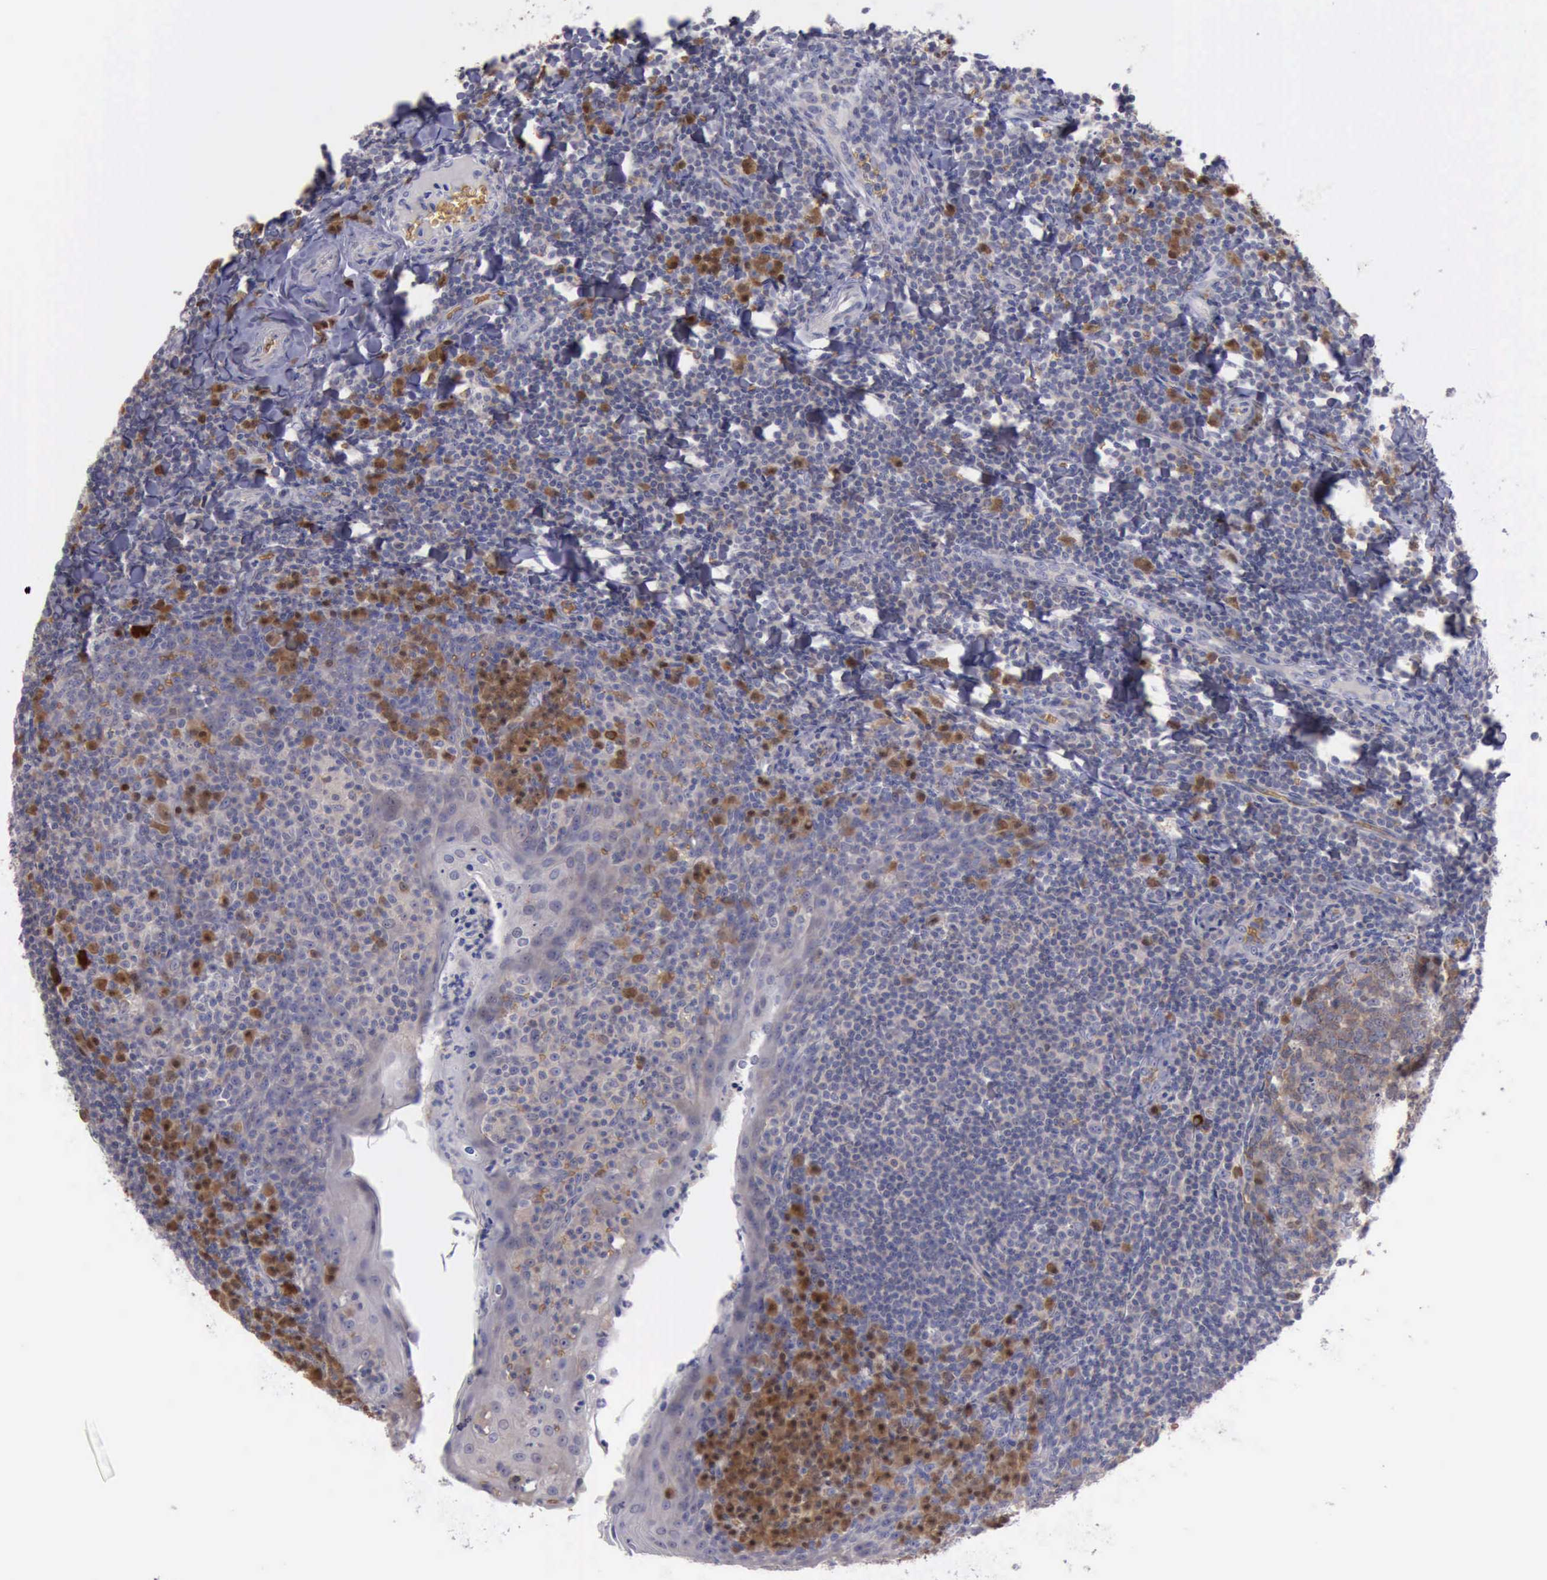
{"staining": {"intensity": "negative", "quantity": "none", "location": "none"}, "tissue": "tonsil", "cell_type": "Germinal center cells", "image_type": "normal", "snomed": [{"axis": "morphology", "description": "Normal tissue, NOS"}, {"axis": "topography", "description": "Tonsil"}], "caption": "Human tonsil stained for a protein using immunohistochemistry displays no positivity in germinal center cells.", "gene": "CEP128", "patient": {"sex": "male", "age": 31}}